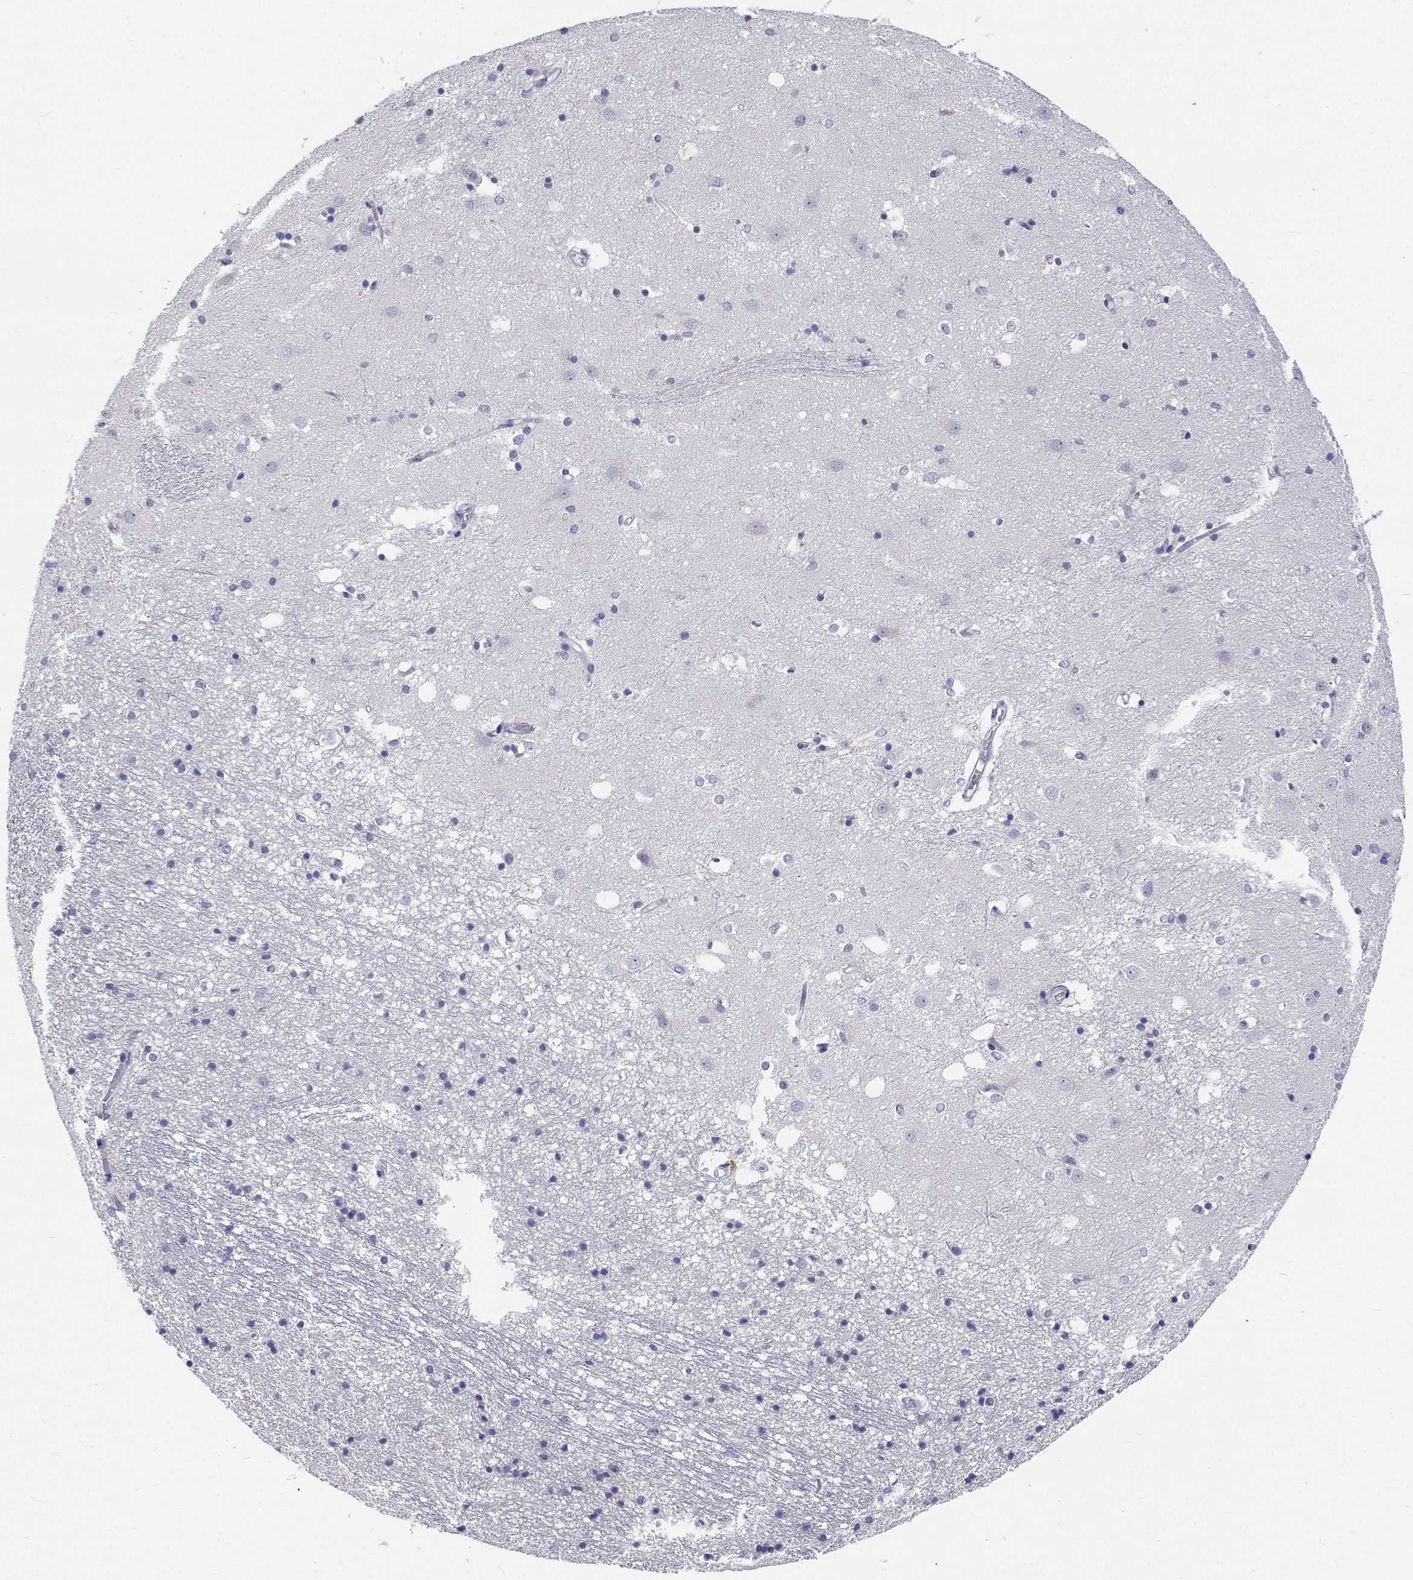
{"staining": {"intensity": "negative", "quantity": "none", "location": "none"}, "tissue": "caudate", "cell_type": "Glial cells", "image_type": "normal", "snomed": [{"axis": "morphology", "description": "Normal tissue, NOS"}, {"axis": "topography", "description": "Lateral ventricle wall"}], "caption": "This histopathology image is of benign caudate stained with IHC to label a protein in brown with the nuclei are counter-stained blue. There is no staining in glial cells.", "gene": "NCR2", "patient": {"sex": "male", "age": 54}}